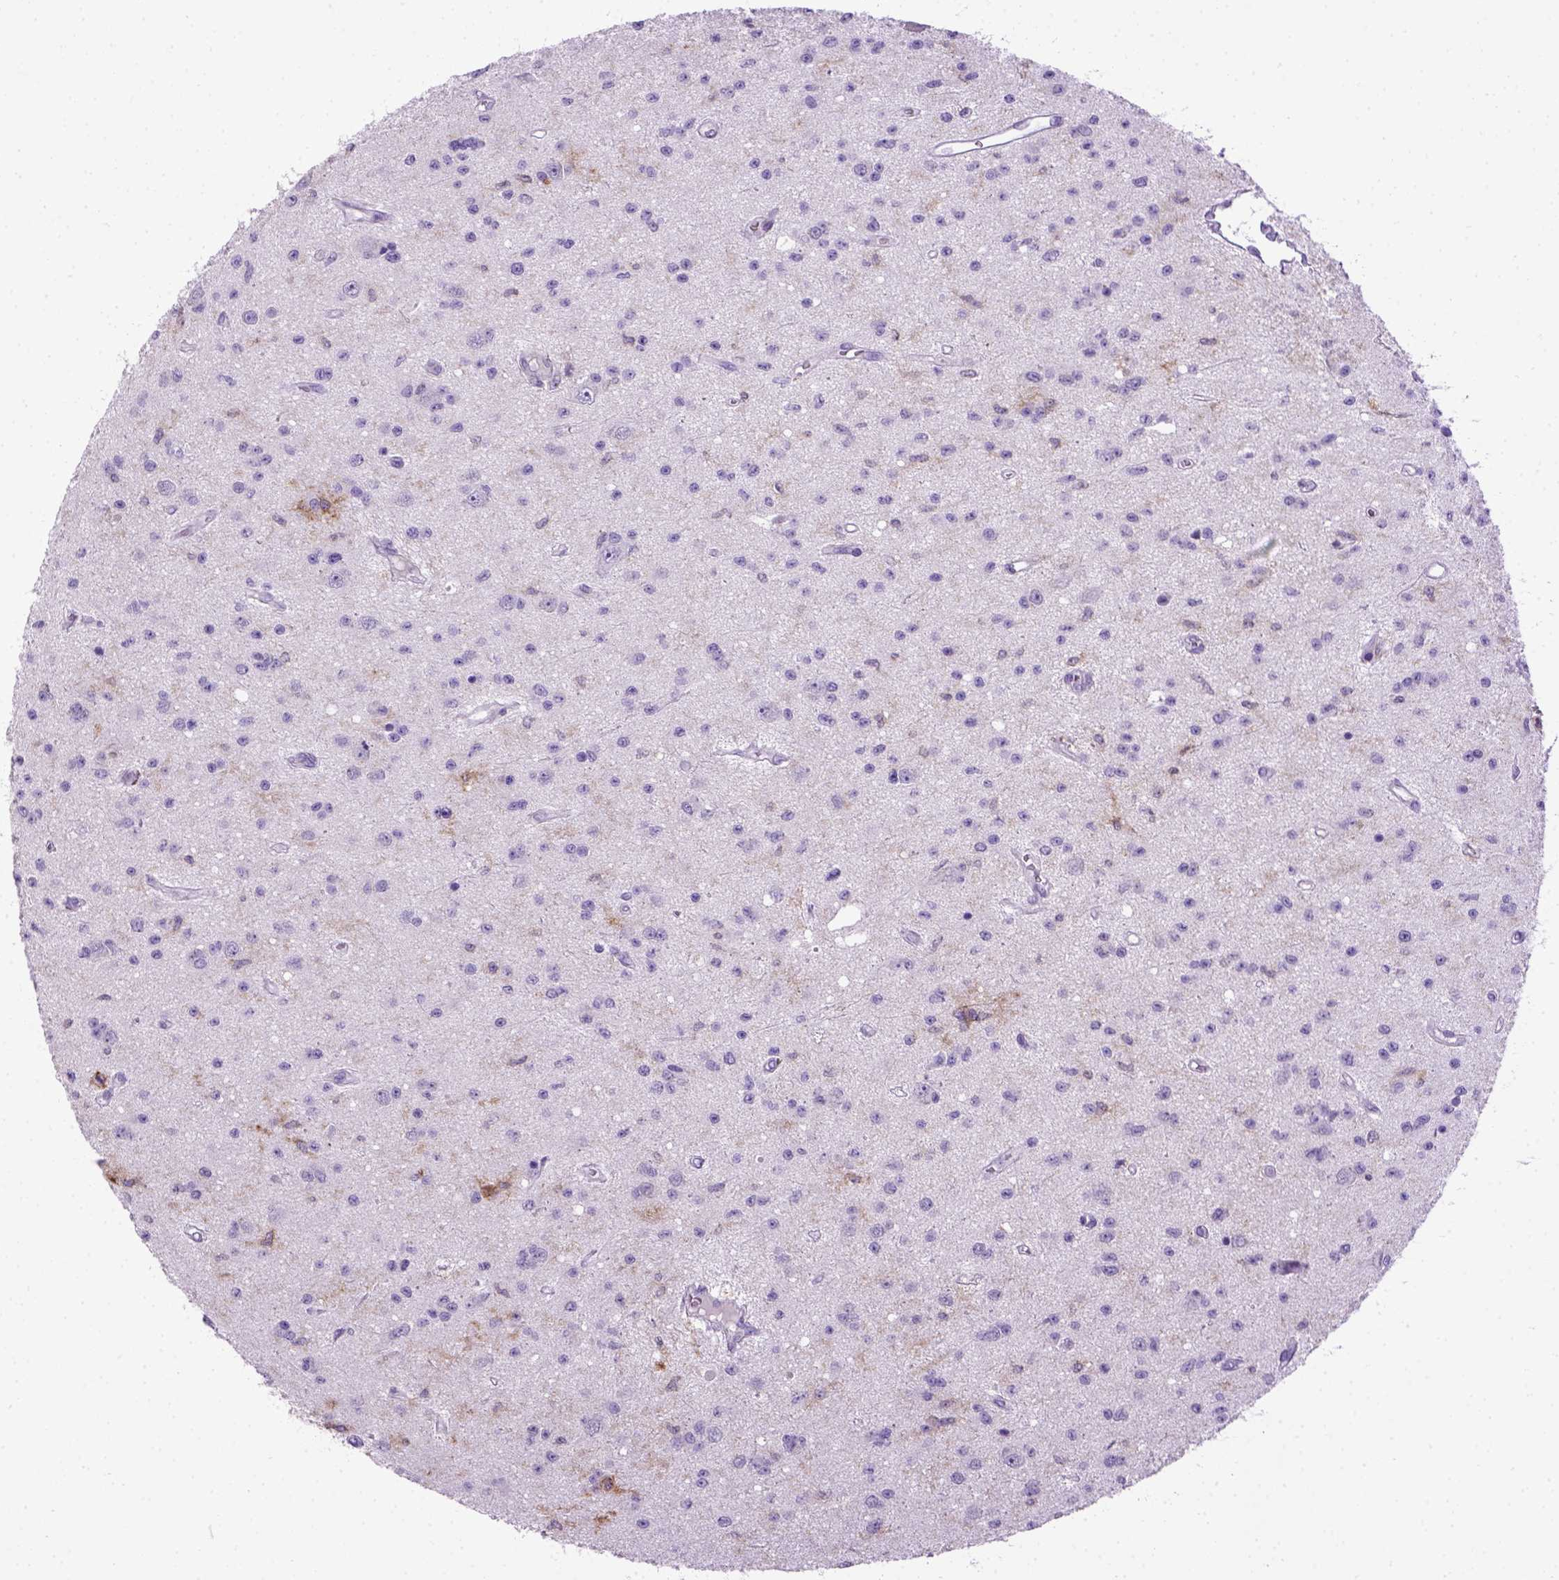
{"staining": {"intensity": "negative", "quantity": "none", "location": "none"}, "tissue": "glioma", "cell_type": "Tumor cells", "image_type": "cancer", "snomed": [{"axis": "morphology", "description": "Glioma, malignant, Low grade"}, {"axis": "topography", "description": "Brain"}], "caption": "An immunohistochemistry photomicrograph of low-grade glioma (malignant) is shown. There is no staining in tumor cells of low-grade glioma (malignant). (DAB (3,3'-diaminobenzidine) immunohistochemistry (IHC) with hematoxylin counter stain).", "gene": "ITGAX", "patient": {"sex": "female", "age": 45}}